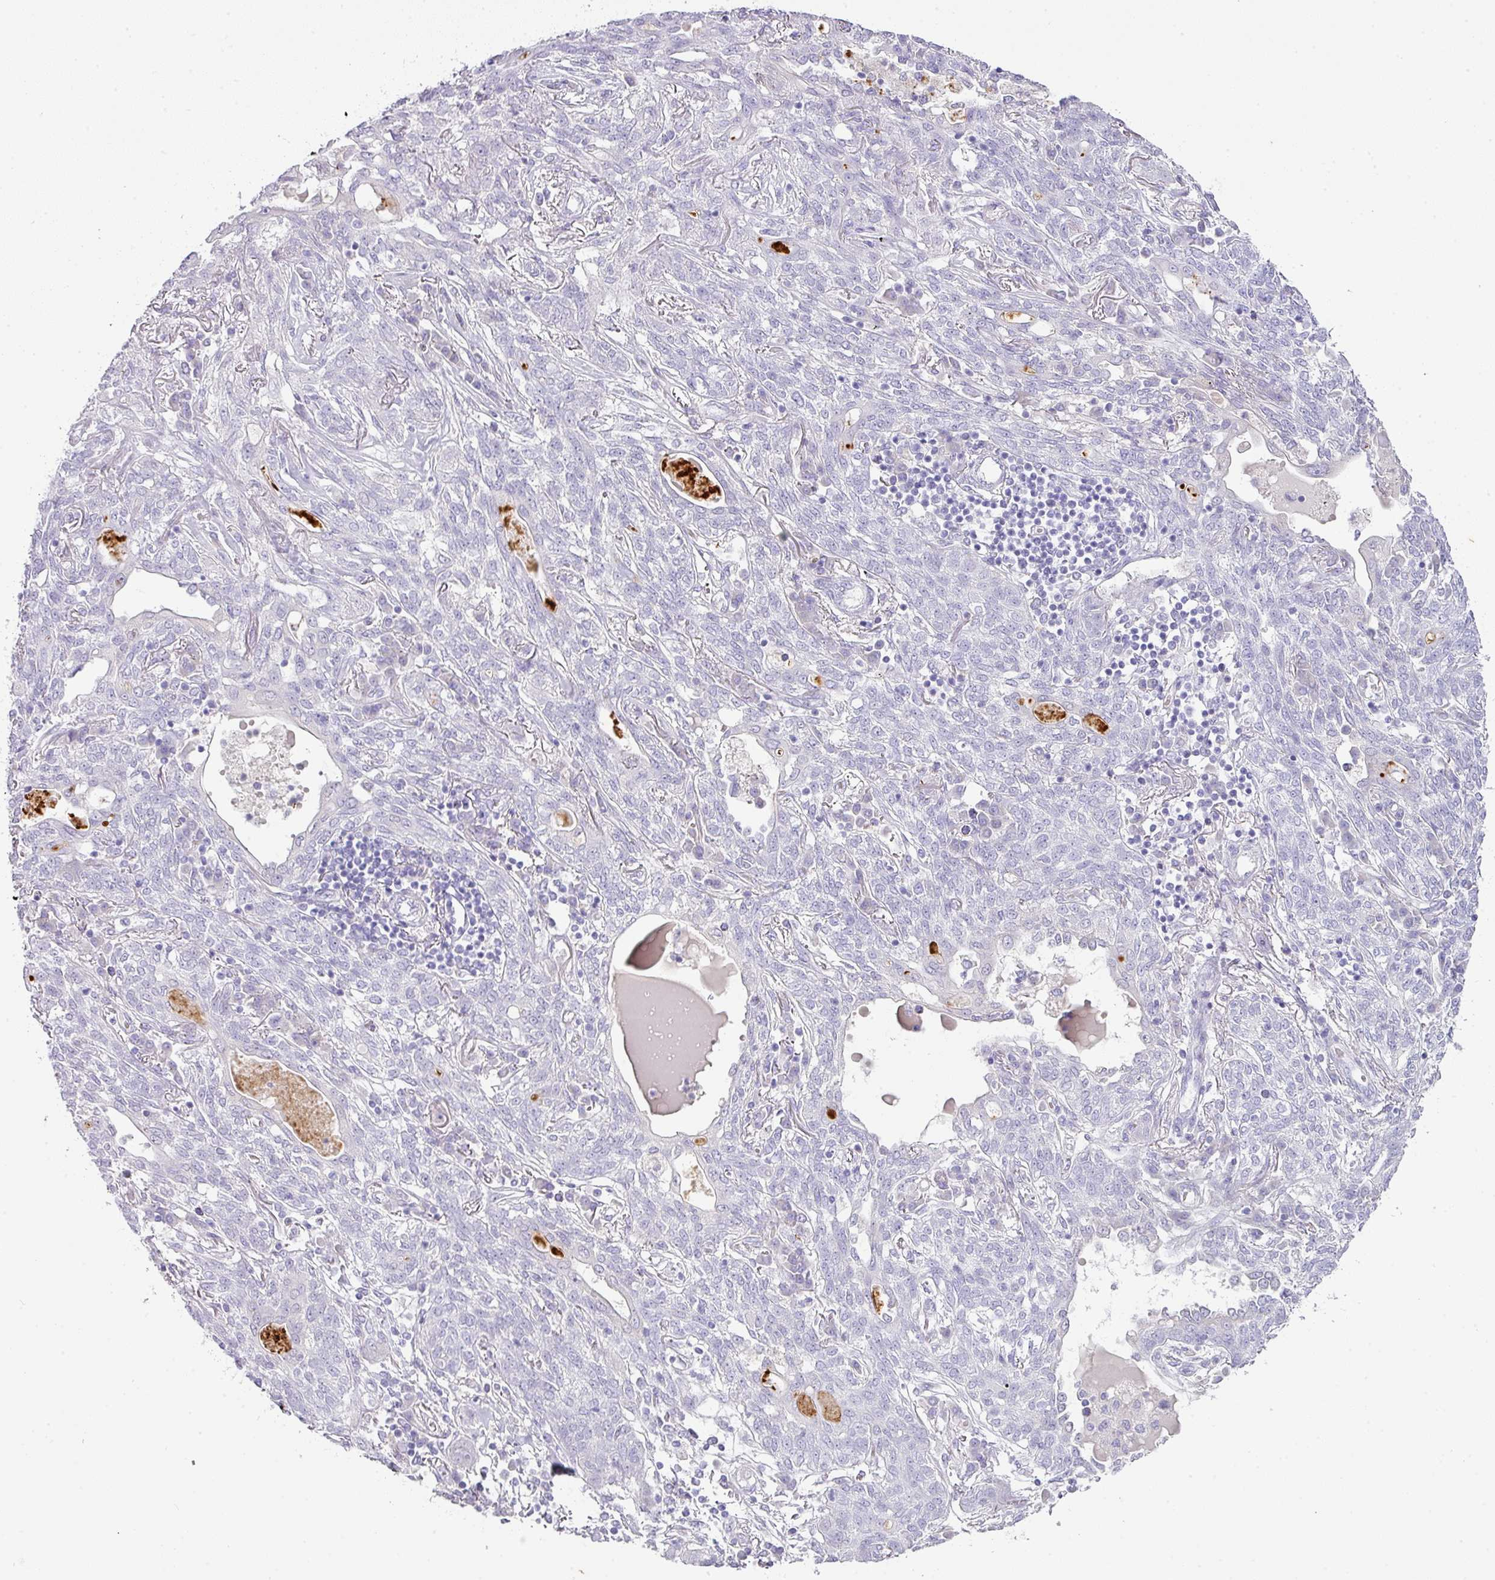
{"staining": {"intensity": "negative", "quantity": "none", "location": "none"}, "tissue": "lung cancer", "cell_type": "Tumor cells", "image_type": "cancer", "snomed": [{"axis": "morphology", "description": "Squamous cell carcinoma, NOS"}, {"axis": "topography", "description": "Lung"}], "caption": "Tumor cells are negative for brown protein staining in lung cancer (squamous cell carcinoma).", "gene": "OR52N1", "patient": {"sex": "female", "age": 70}}